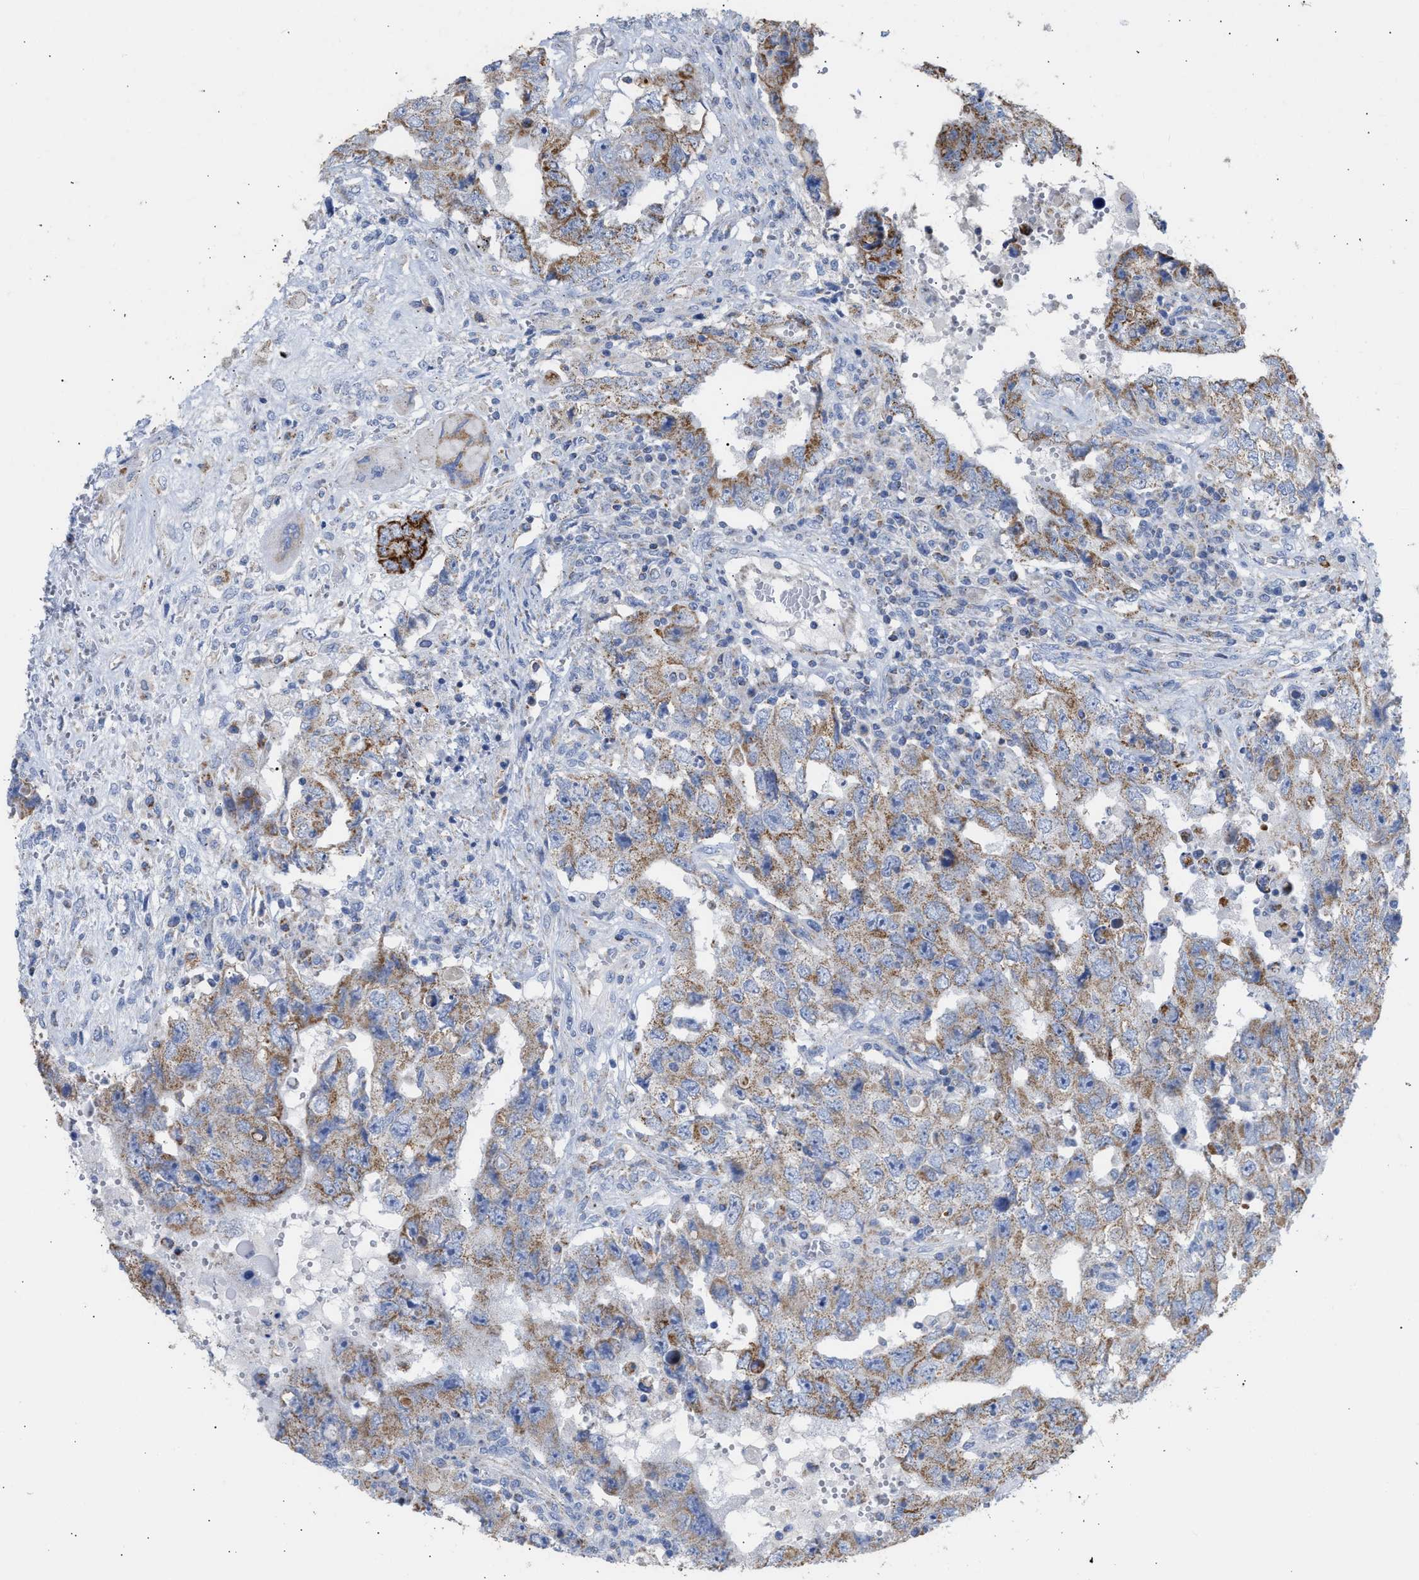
{"staining": {"intensity": "moderate", "quantity": ">75%", "location": "cytoplasmic/membranous"}, "tissue": "testis cancer", "cell_type": "Tumor cells", "image_type": "cancer", "snomed": [{"axis": "morphology", "description": "Carcinoma, Embryonal, NOS"}, {"axis": "topography", "description": "Testis"}], "caption": "Human testis embryonal carcinoma stained with a protein marker displays moderate staining in tumor cells.", "gene": "ACOT13", "patient": {"sex": "male", "age": 26}}